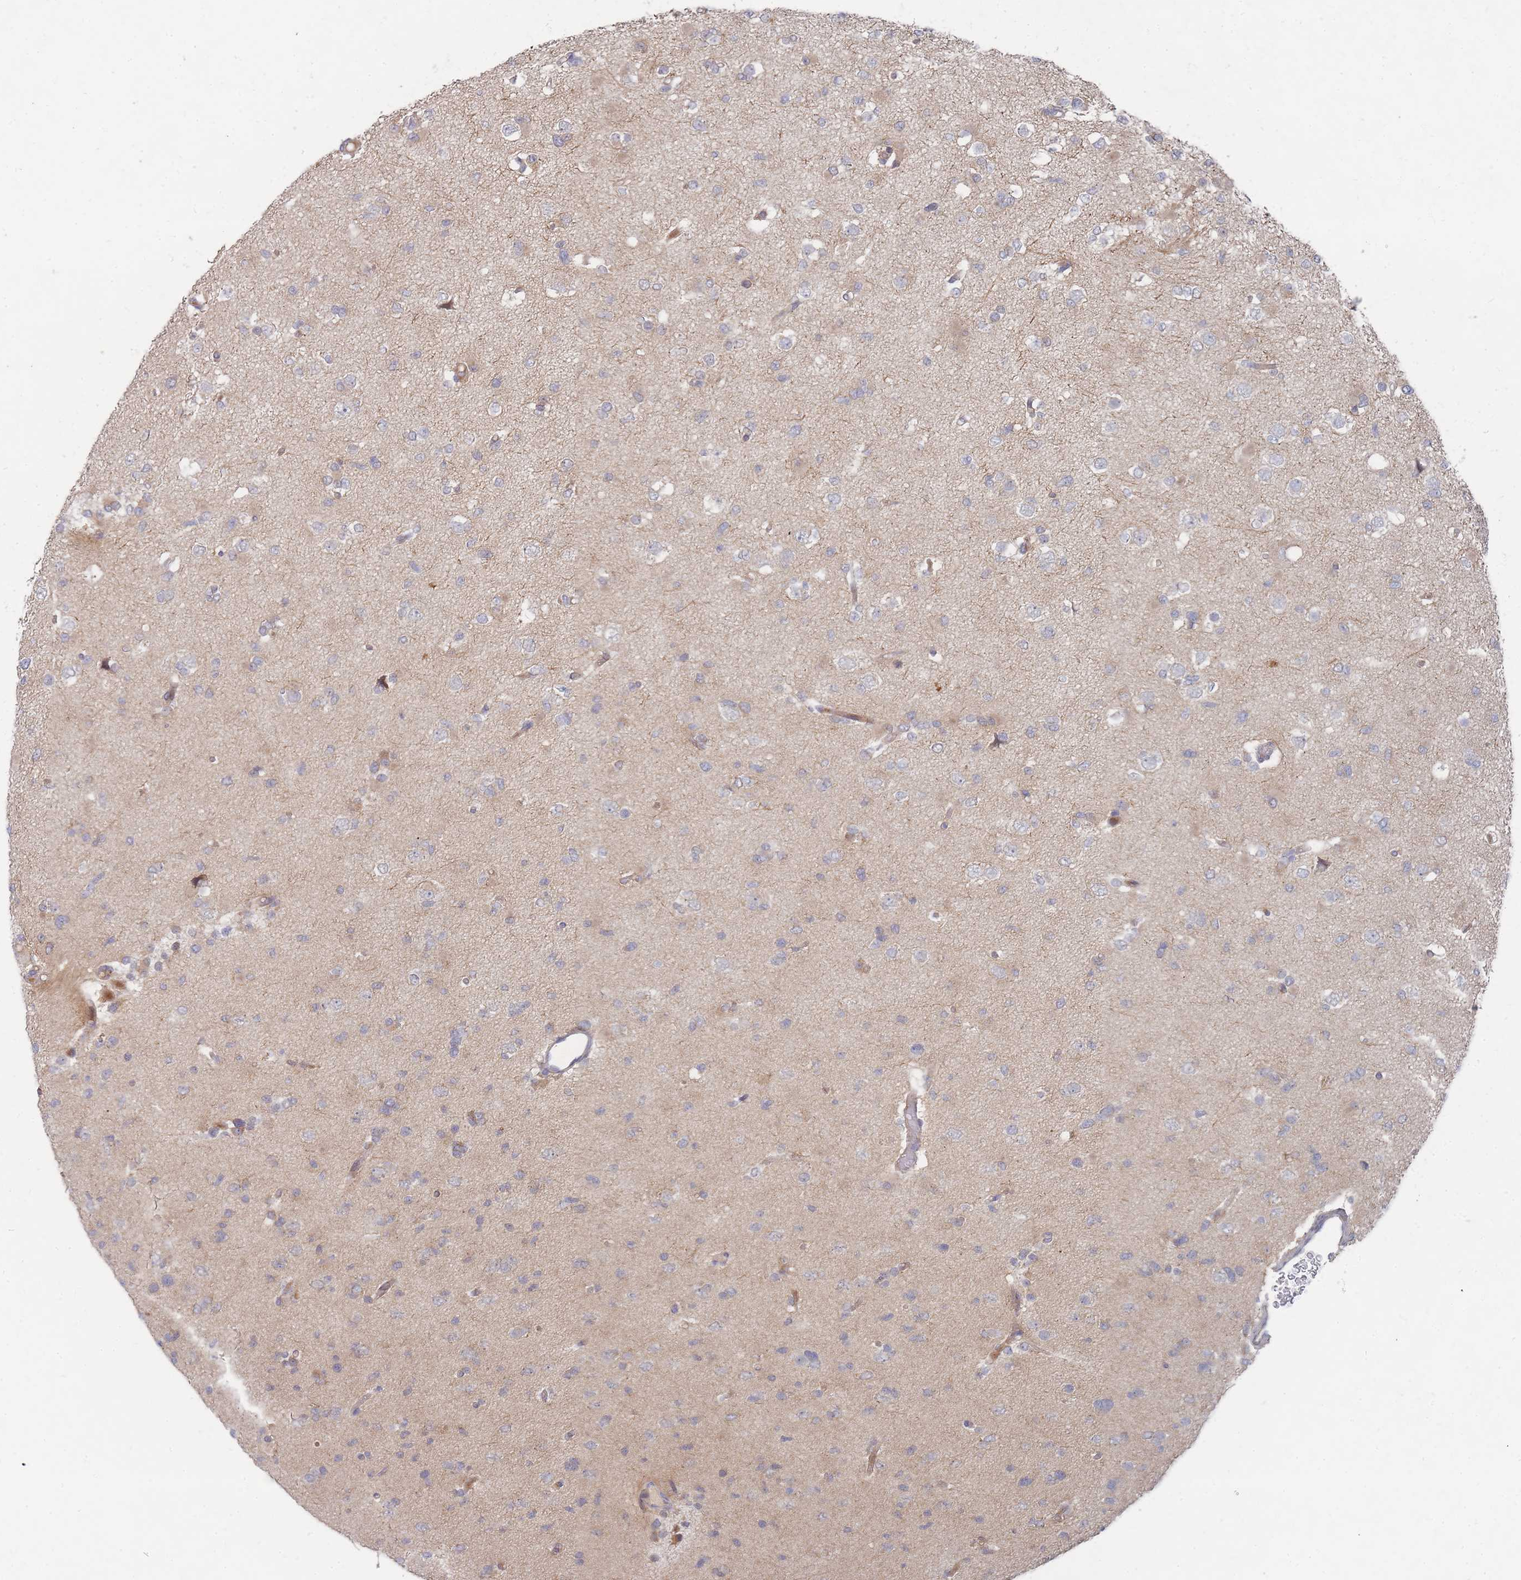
{"staining": {"intensity": "negative", "quantity": "none", "location": "none"}, "tissue": "glioma", "cell_type": "Tumor cells", "image_type": "cancer", "snomed": [{"axis": "morphology", "description": "Glioma, malignant, Low grade"}, {"axis": "topography", "description": "Brain"}], "caption": "Immunohistochemistry (IHC) of malignant glioma (low-grade) exhibits no expression in tumor cells. (DAB IHC with hematoxylin counter stain).", "gene": "SLC35F5", "patient": {"sex": "female", "age": 22}}